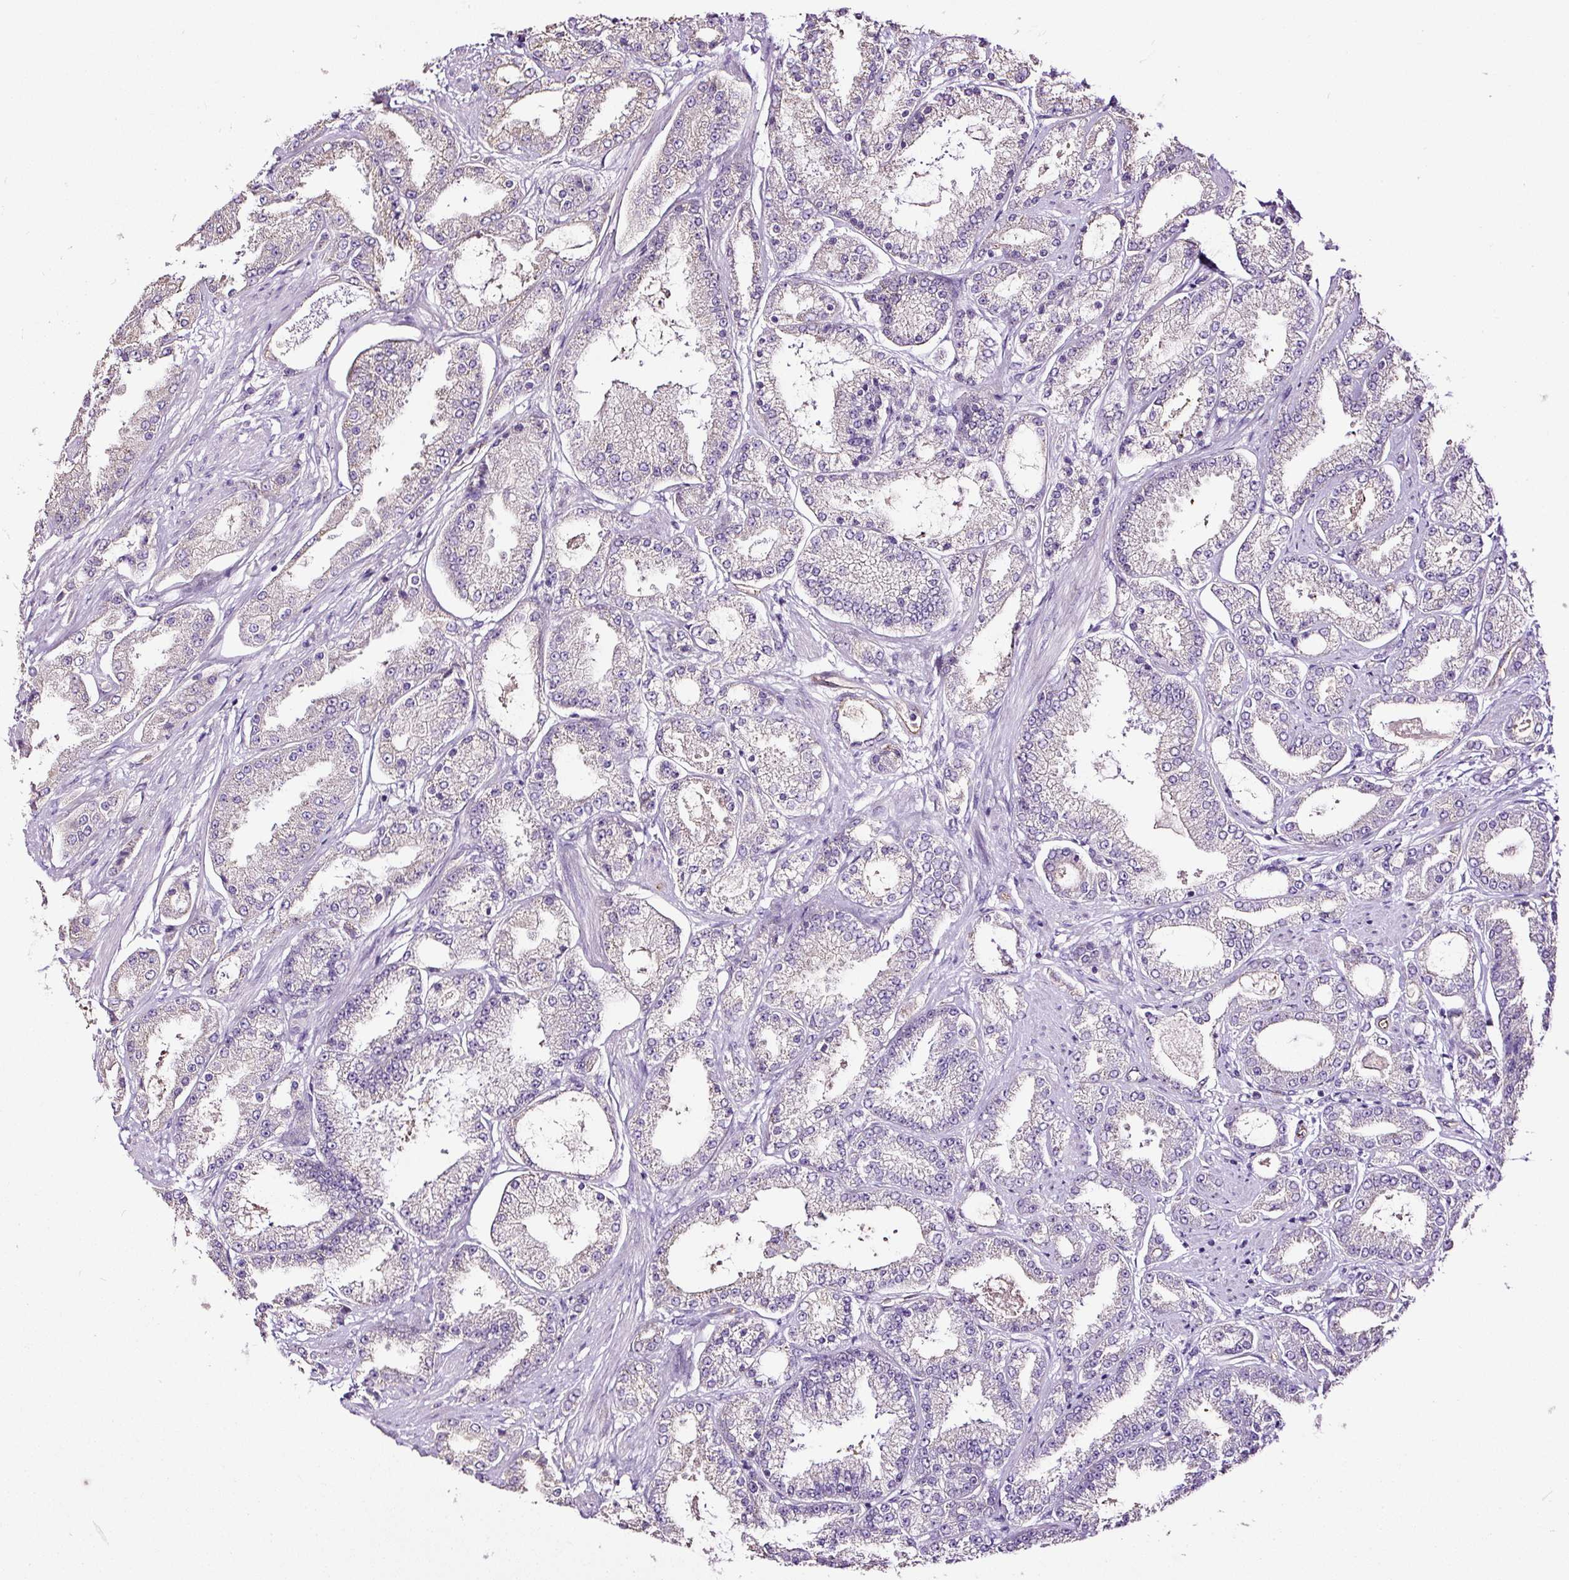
{"staining": {"intensity": "negative", "quantity": "none", "location": "none"}, "tissue": "prostate cancer", "cell_type": "Tumor cells", "image_type": "cancer", "snomed": [{"axis": "morphology", "description": "Adenocarcinoma, High grade"}, {"axis": "topography", "description": "Prostate"}], "caption": "An image of human adenocarcinoma (high-grade) (prostate) is negative for staining in tumor cells.", "gene": "MAGEB16", "patient": {"sex": "male", "age": 69}}